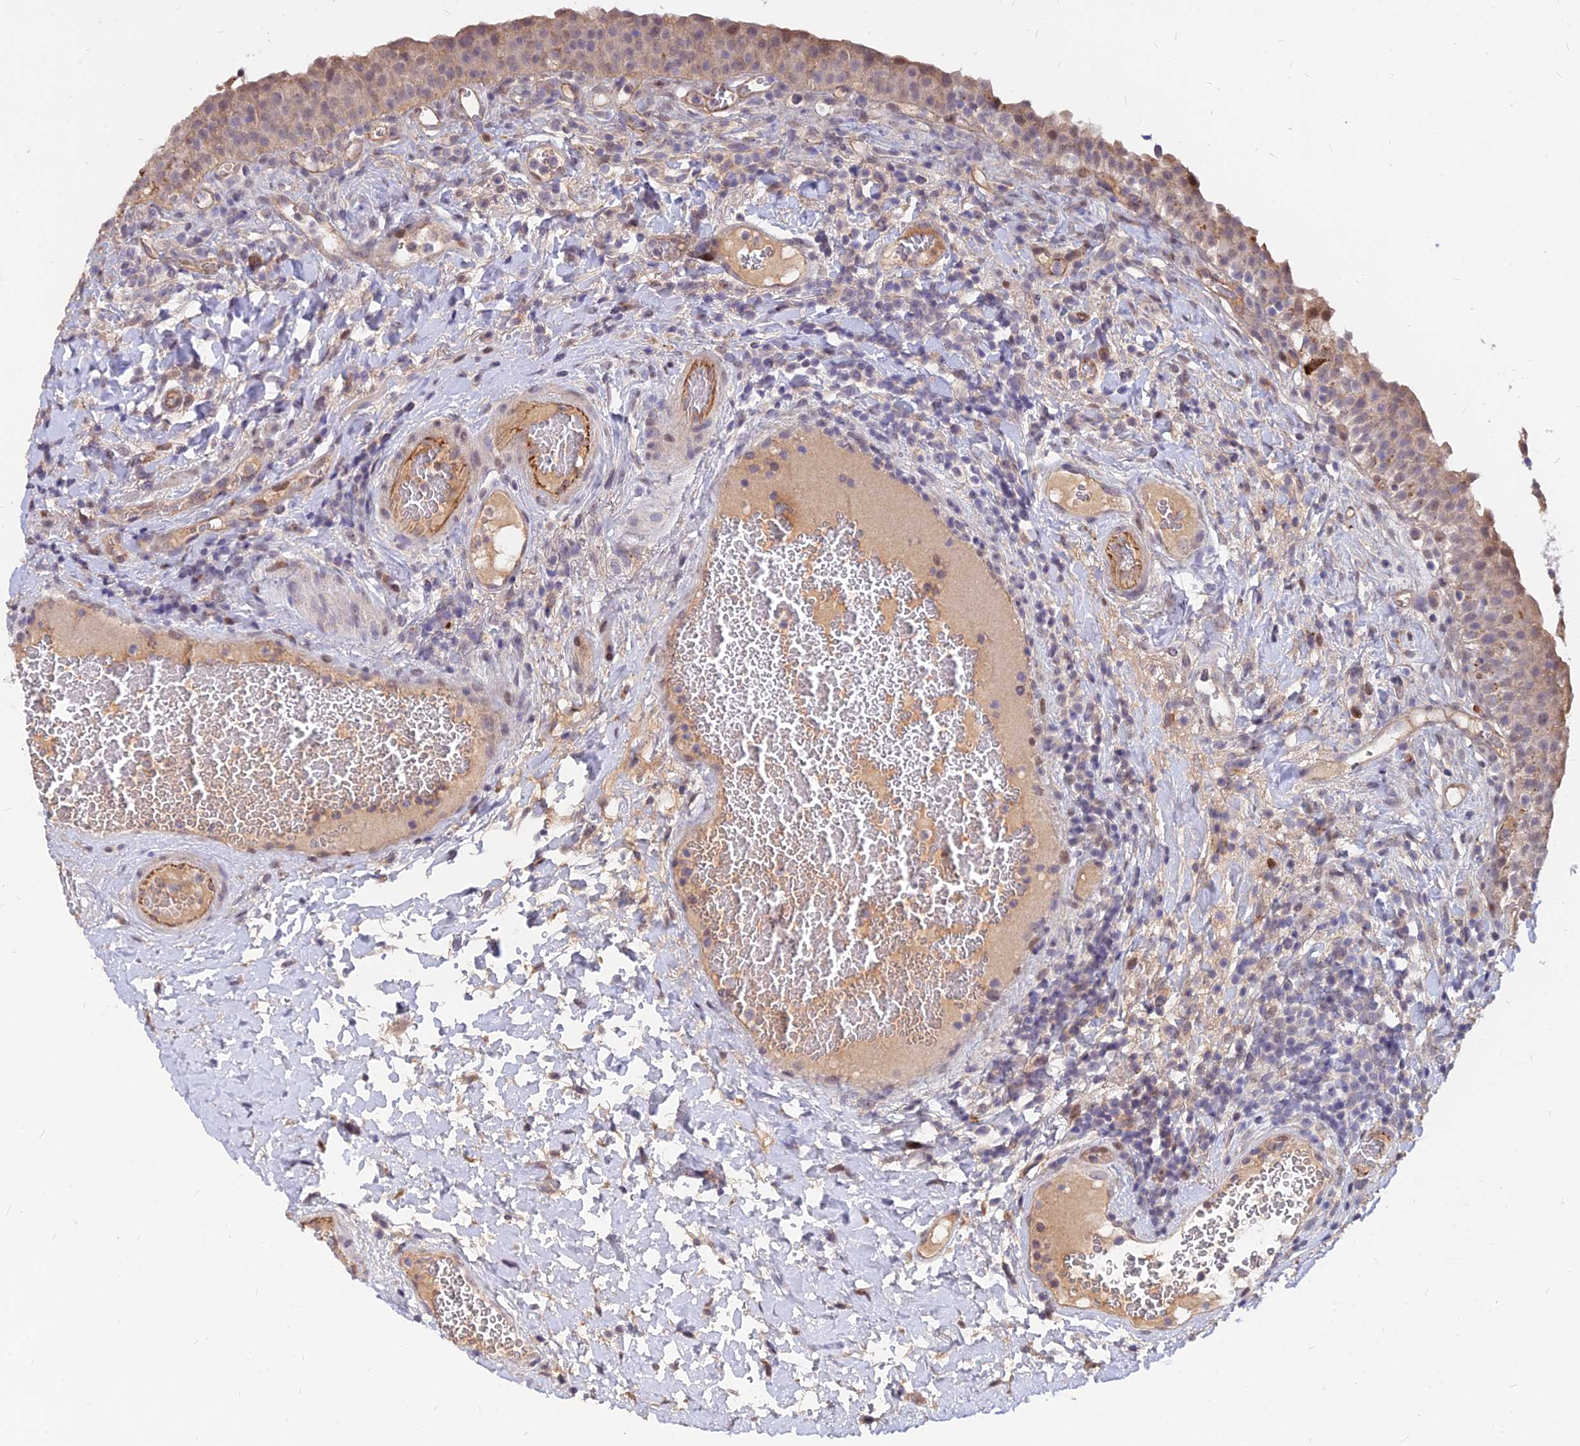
{"staining": {"intensity": "moderate", "quantity": "25%-75%", "location": "cytoplasmic/membranous,nuclear"}, "tissue": "urinary bladder", "cell_type": "Urothelial cells", "image_type": "normal", "snomed": [{"axis": "morphology", "description": "Normal tissue, NOS"}, {"axis": "morphology", "description": "Inflammation, NOS"}, {"axis": "topography", "description": "Urinary bladder"}], "caption": "Protein analysis of normal urinary bladder reveals moderate cytoplasmic/membranous,nuclear staining in approximately 25%-75% of urothelial cells. Nuclei are stained in blue.", "gene": "C11orf68", "patient": {"sex": "male", "age": 64}}